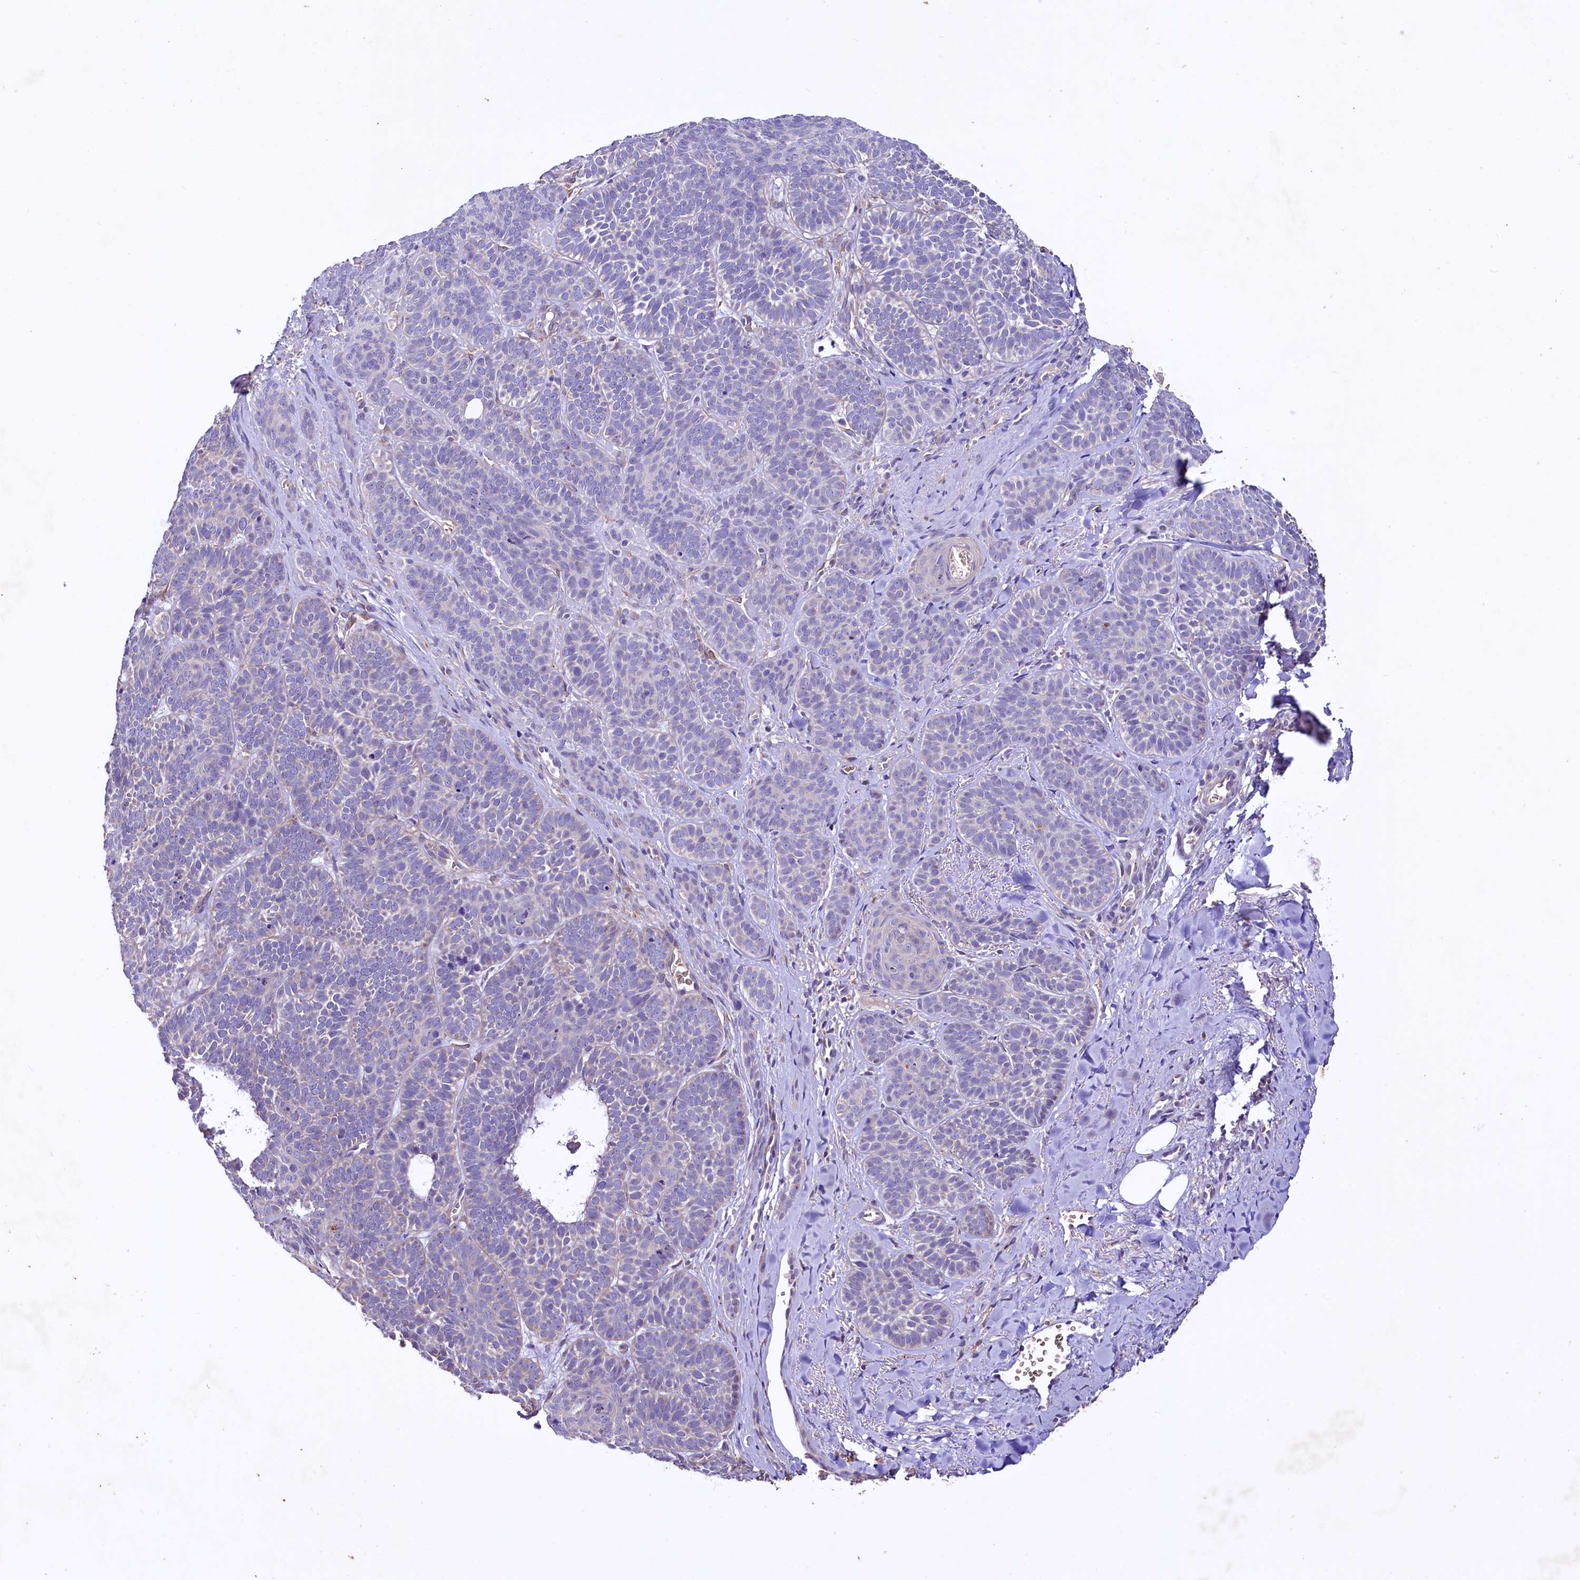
{"staining": {"intensity": "negative", "quantity": "none", "location": "none"}, "tissue": "skin cancer", "cell_type": "Tumor cells", "image_type": "cancer", "snomed": [{"axis": "morphology", "description": "Basal cell carcinoma"}, {"axis": "topography", "description": "Skin"}], "caption": "High magnification brightfield microscopy of basal cell carcinoma (skin) stained with DAB (brown) and counterstained with hematoxylin (blue): tumor cells show no significant staining.", "gene": "CEP295", "patient": {"sex": "male", "age": 85}}